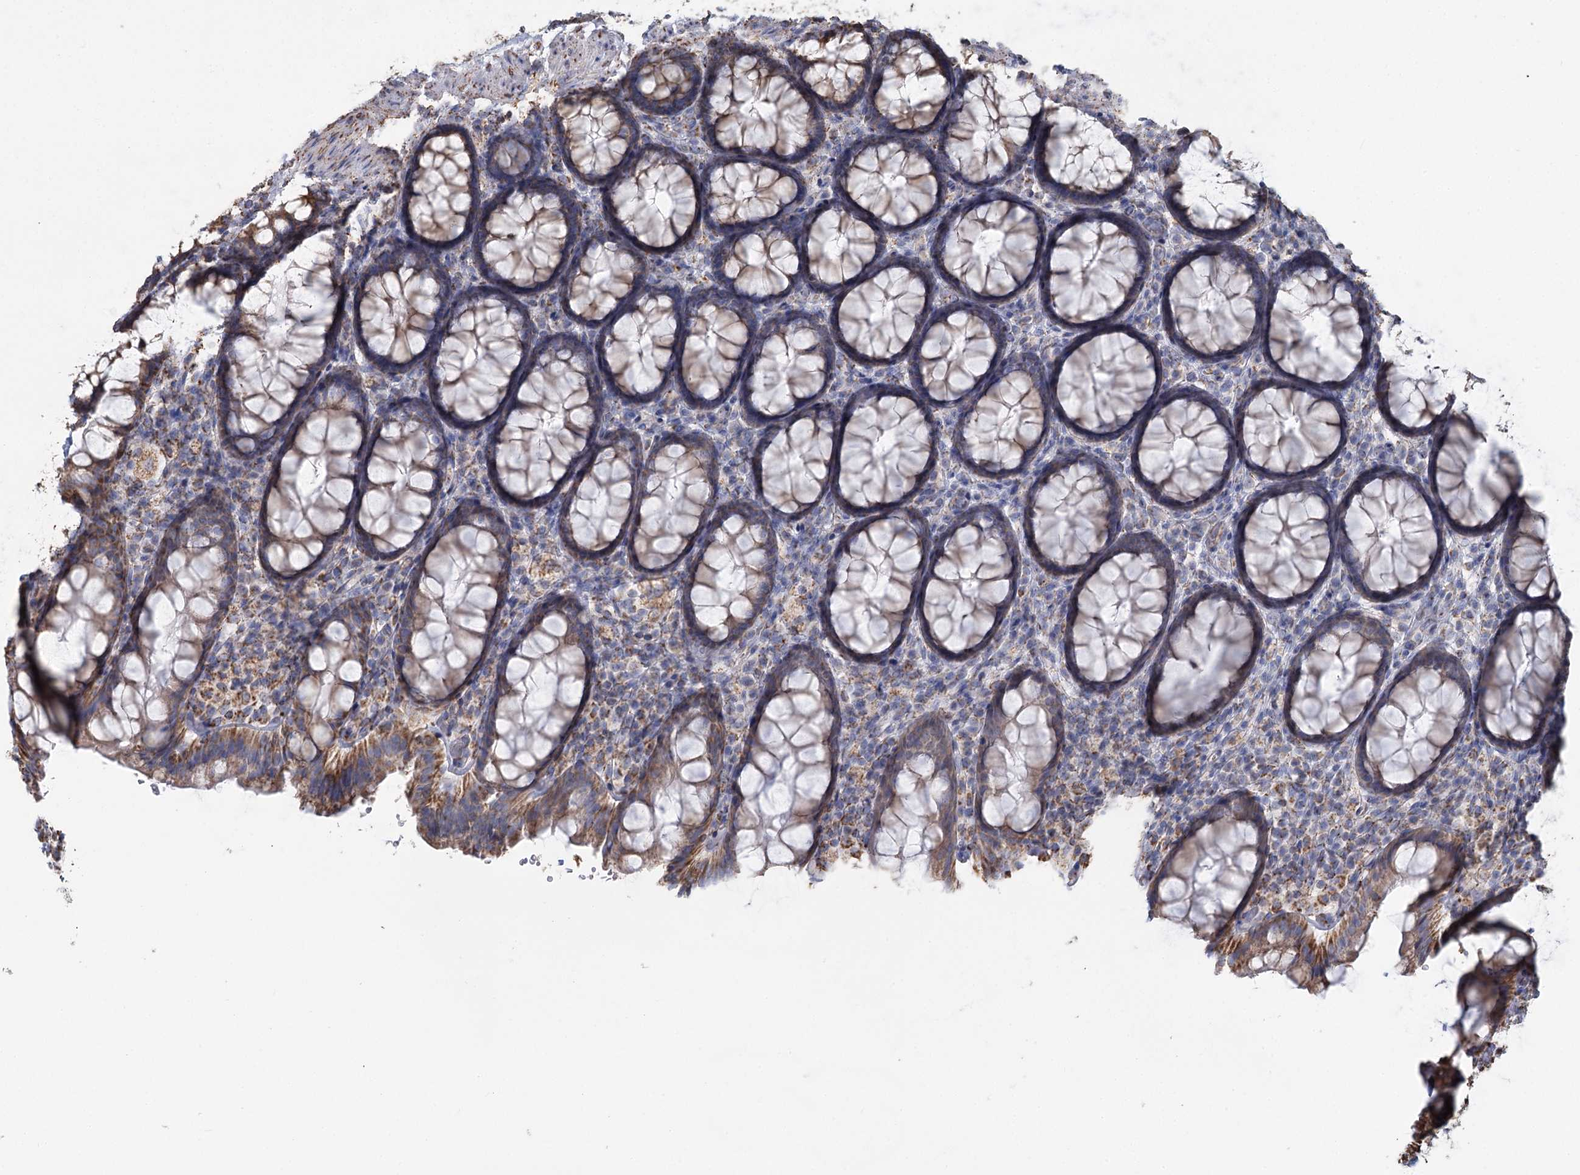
{"staining": {"intensity": "moderate", "quantity": ">75%", "location": "cytoplasmic/membranous"}, "tissue": "rectum", "cell_type": "Glandular cells", "image_type": "normal", "snomed": [{"axis": "morphology", "description": "Normal tissue, NOS"}, {"axis": "topography", "description": "Rectum"}], "caption": "Glandular cells display medium levels of moderate cytoplasmic/membranous expression in about >75% of cells in normal human rectum.", "gene": "MRPL44", "patient": {"sex": "male", "age": 83}}